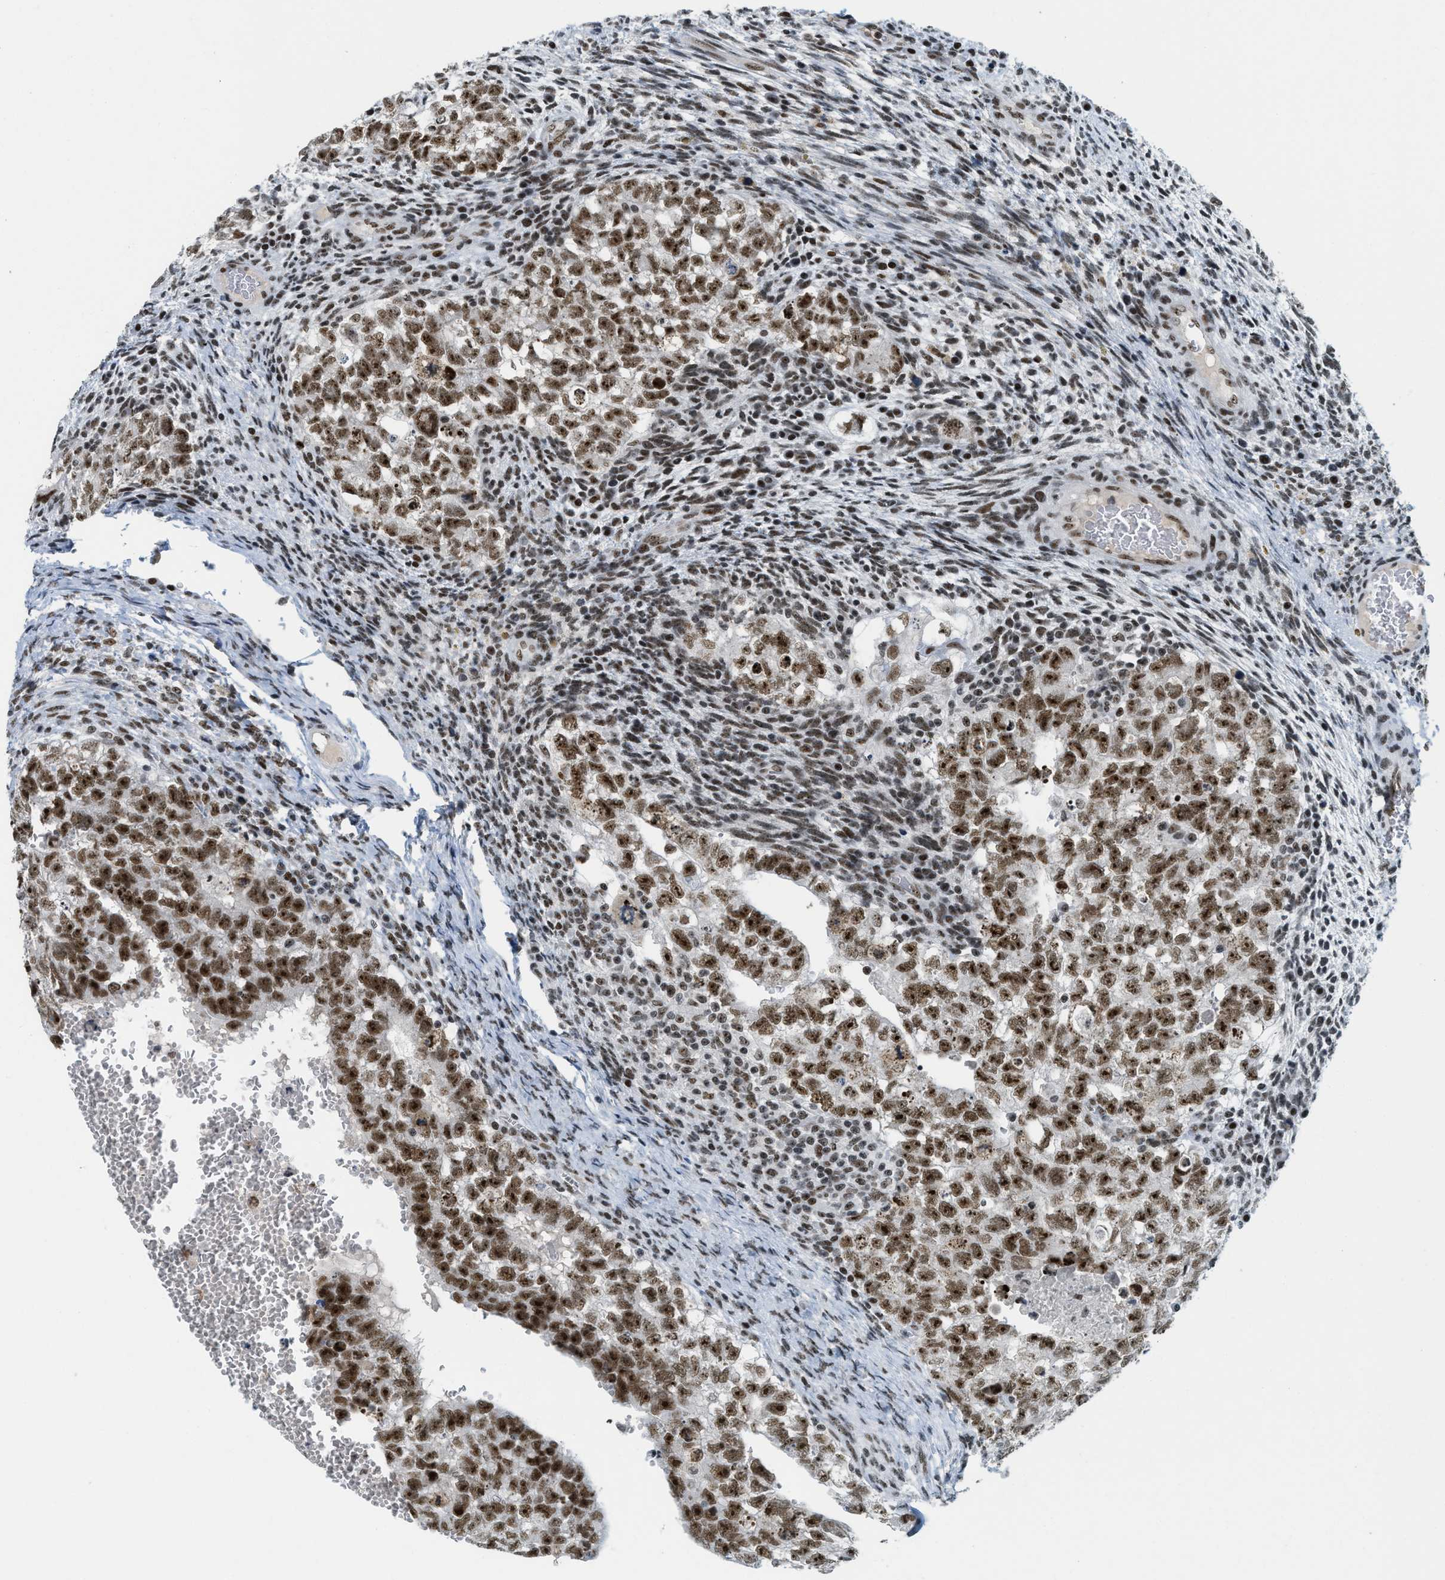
{"staining": {"intensity": "strong", "quantity": ">75%", "location": "nuclear"}, "tissue": "testis cancer", "cell_type": "Tumor cells", "image_type": "cancer", "snomed": [{"axis": "morphology", "description": "Seminoma, NOS"}, {"axis": "morphology", "description": "Carcinoma, Embryonal, NOS"}, {"axis": "topography", "description": "Testis"}], "caption": "This photomicrograph shows immunohistochemistry (IHC) staining of testis embryonal carcinoma, with high strong nuclear staining in approximately >75% of tumor cells.", "gene": "URB1", "patient": {"sex": "male", "age": 38}}